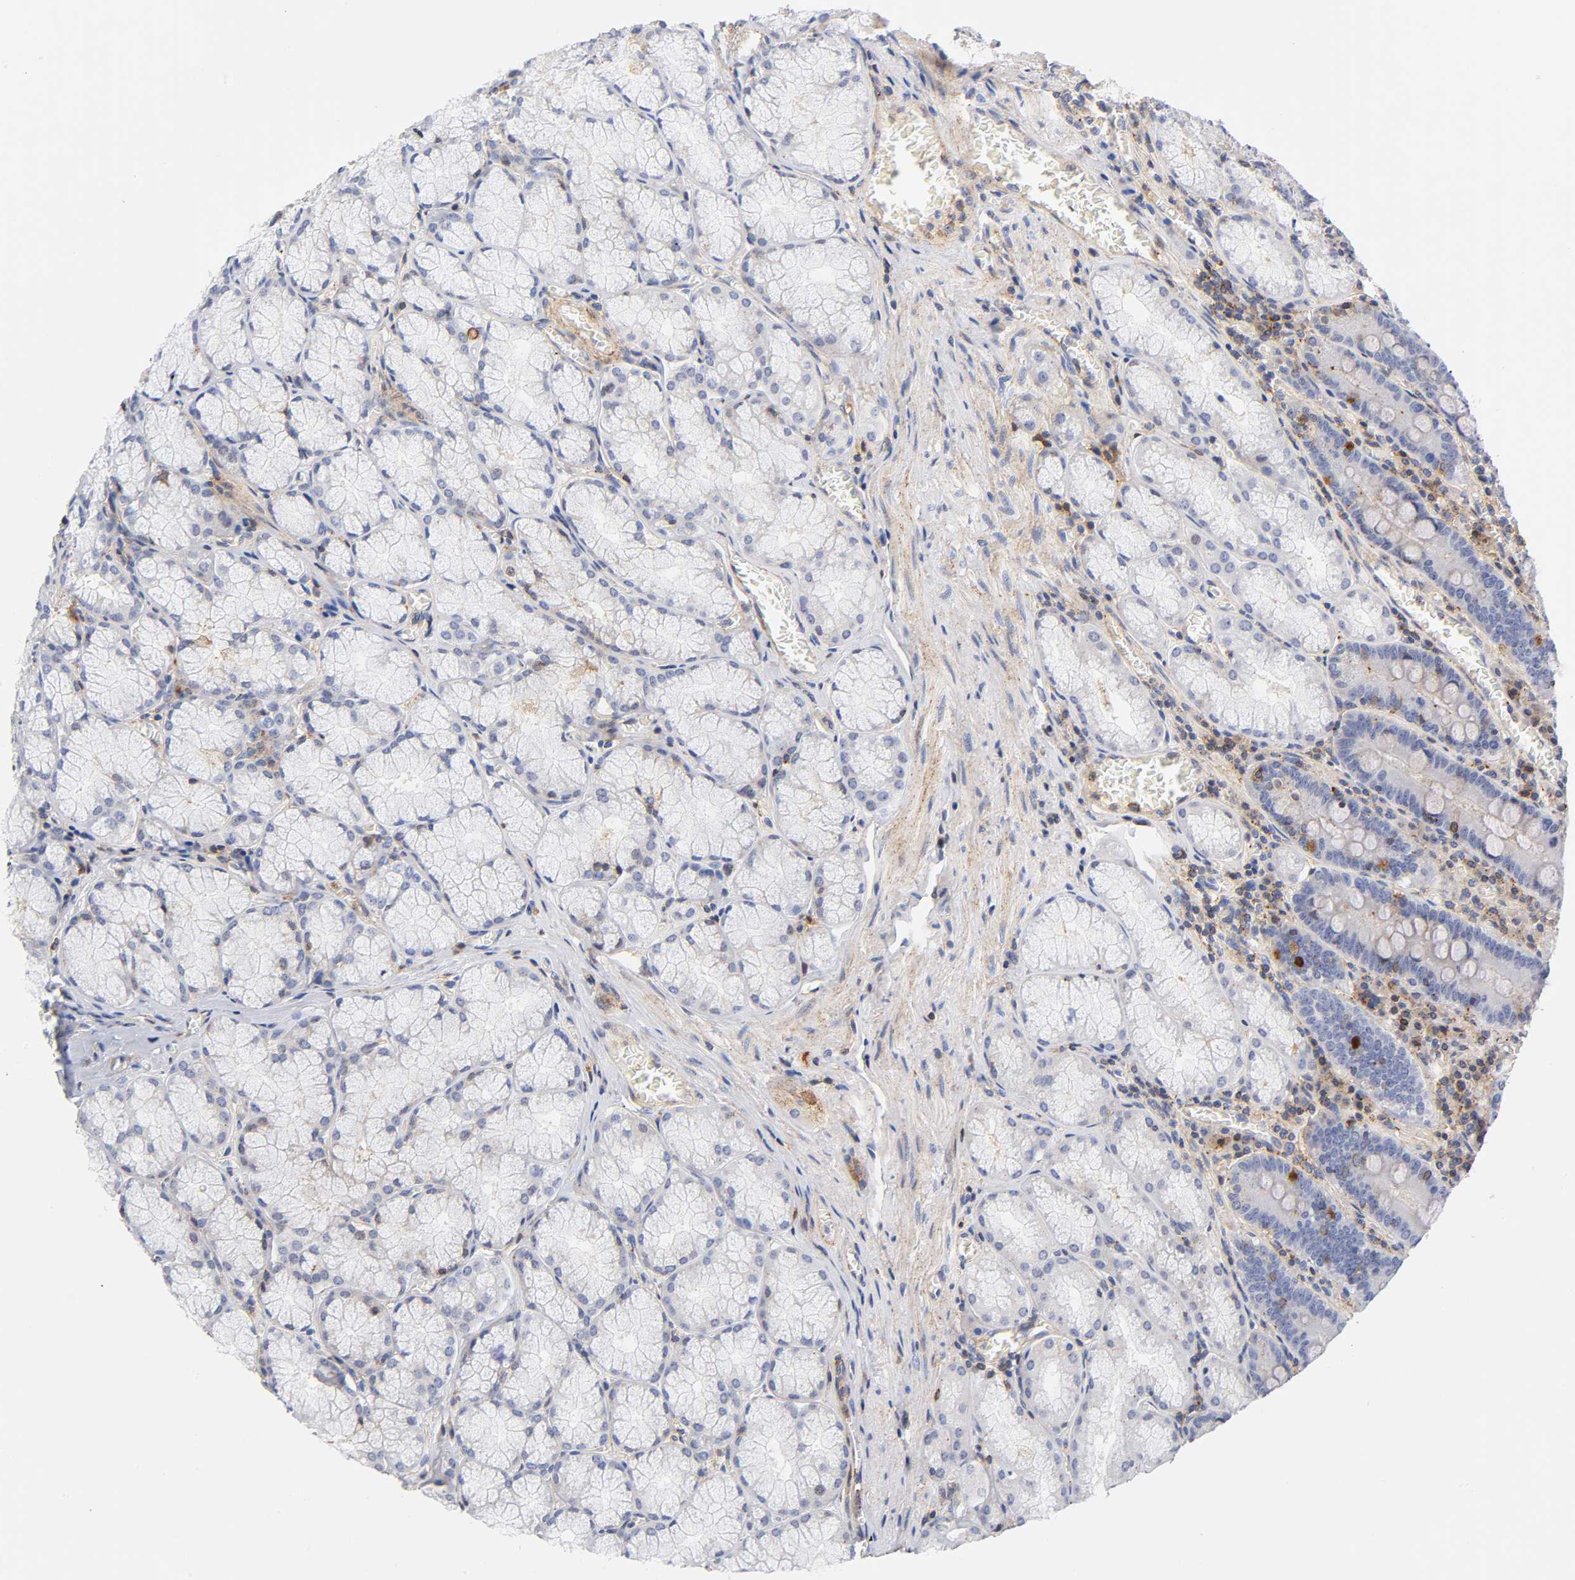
{"staining": {"intensity": "weak", "quantity": "<25%", "location": "cytoplasmic/membranous"}, "tissue": "stomach", "cell_type": "Glandular cells", "image_type": "normal", "snomed": [{"axis": "morphology", "description": "Normal tissue, NOS"}, {"axis": "topography", "description": "Stomach, lower"}], "caption": "Protein analysis of normal stomach displays no significant expression in glandular cells.", "gene": "ANXA7", "patient": {"sex": "male", "age": 56}}